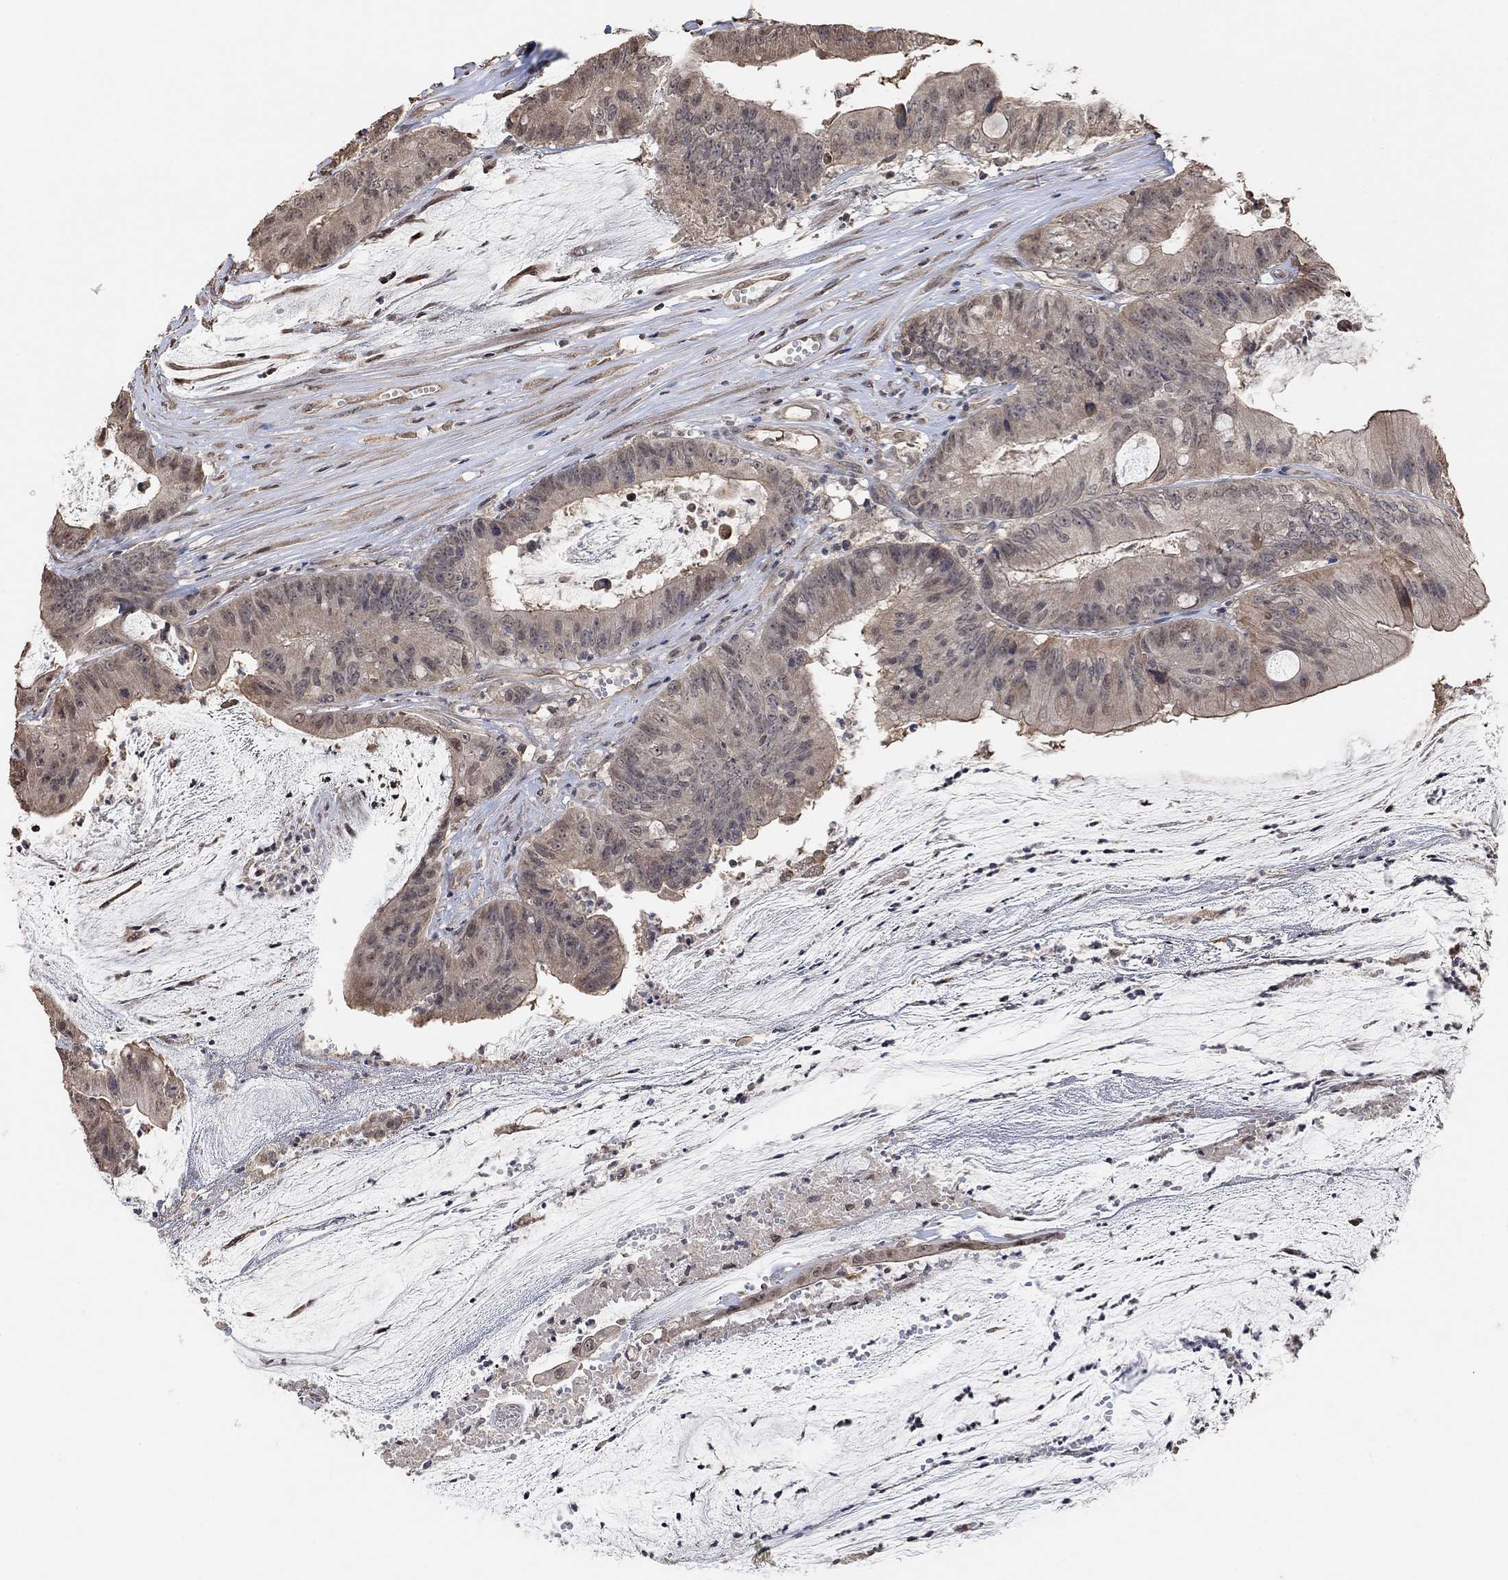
{"staining": {"intensity": "negative", "quantity": "none", "location": "none"}, "tissue": "colorectal cancer", "cell_type": "Tumor cells", "image_type": "cancer", "snomed": [{"axis": "morphology", "description": "Adenocarcinoma, NOS"}, {"axis": "topography", "description": "Colon"}], "caption": "Tumor cells show no significant protein expression in colorectal cancer (adenocarcinoma).", "gene": "UNC5B", "patient": {"sex": "female", "age": 69}}